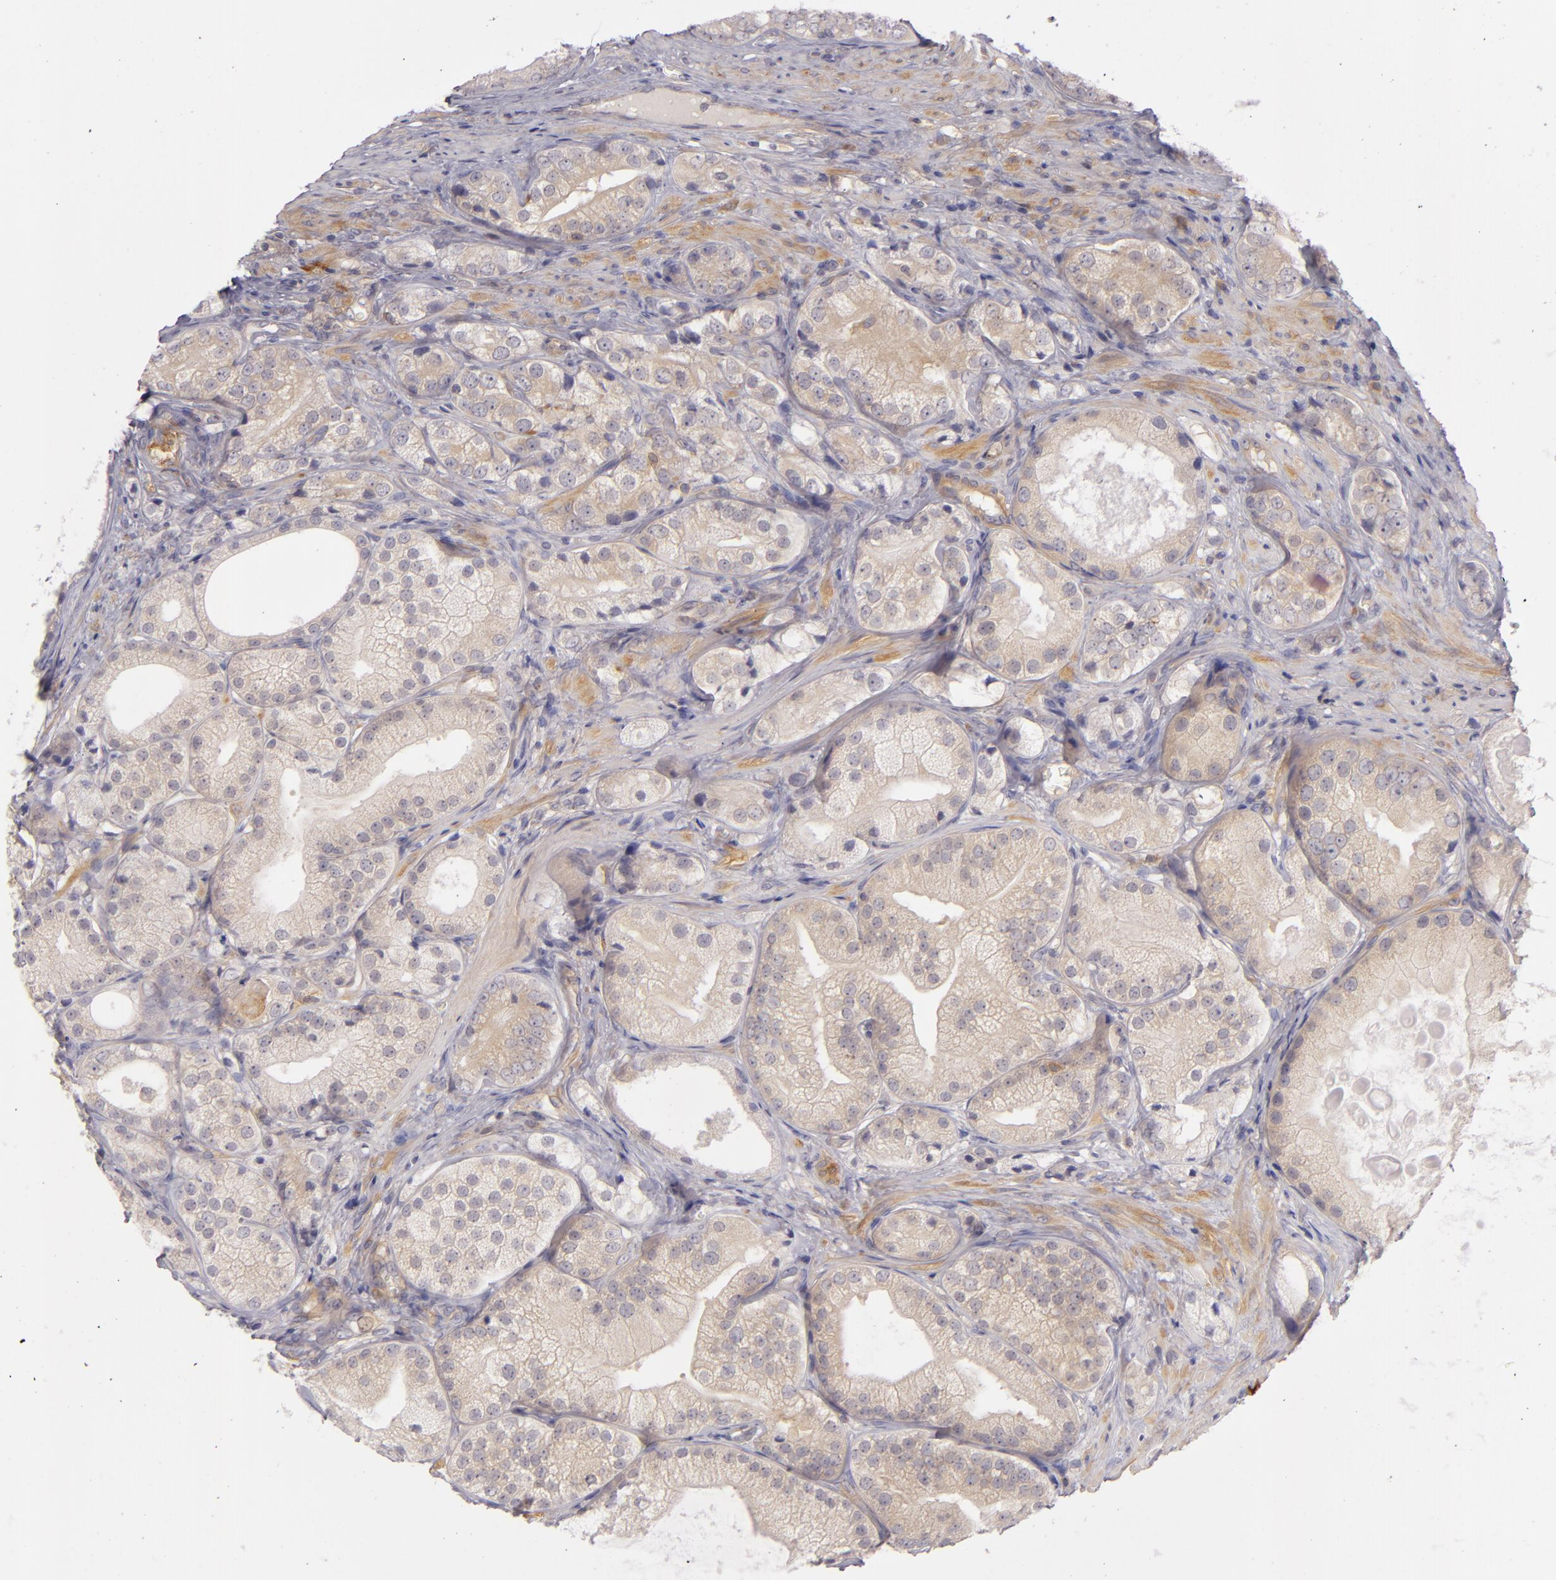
{"staining": {"intensity": "weak", "quantity": "<25%", "location": "cytoplasmic/membranous"}, "tissue": "prostate cancer", "cell_type": "Tumor cells", "image_type": "cancer", "snomed": [{"axis": "morphology", "description": "Adenocarcinoma, Low grade"}, {"axis": "topography", "description": "Prostate"}], "caption": "DAB (3,3'-diaminobenzidine) immunohistochemical staining of prostate cancer (adenocarcinoma (low-grade)) exhibits no significant staining in tumor cells.", "gene": "CD83", "patient": {"sex": "male", "age": 69}}